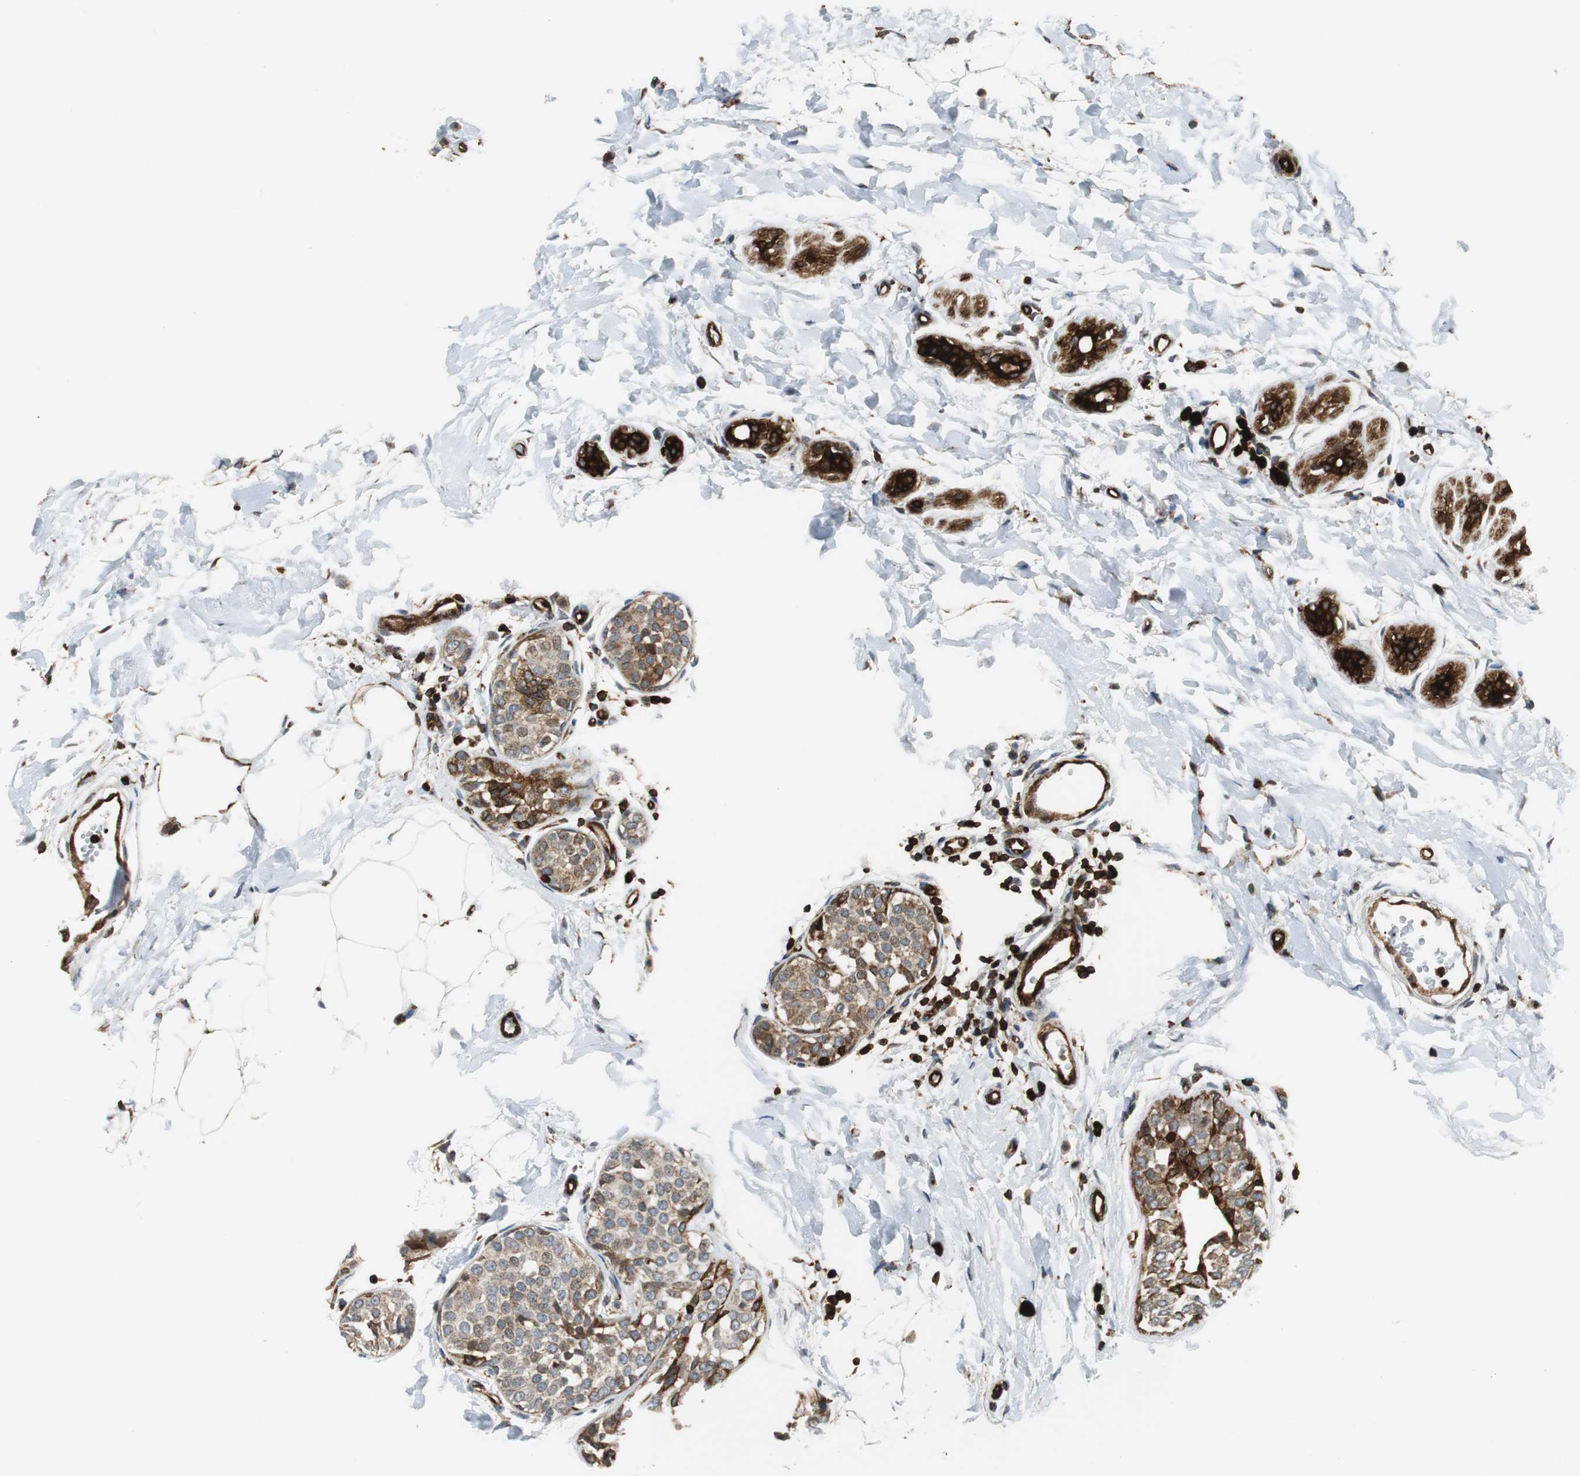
{"staining": {"intensity": "weak", "quantity": ">75%", "location": "cytoplasmic/membranous"}, "tissue": "breast cancer", "cell_type": "Tumor cells", "image_type": "cancer", "snomed": [{"axis": "morphology", "description": "Lobular carcinoma, in situ"}, {"axis": "morphology", "description": "Lobular carcinoma"}, {"axis": "topography", "description": "Breast"}], "caption": "This histopathology image reveals immunohistochemistry (IHC) staining of human lobular carcinoma (breast), with low weak cytoplasmic/membranous expression in approximately >75% of tumor cells.", "gene": "TUBA4A", "patient": {"sex": "female", "age": 41}}